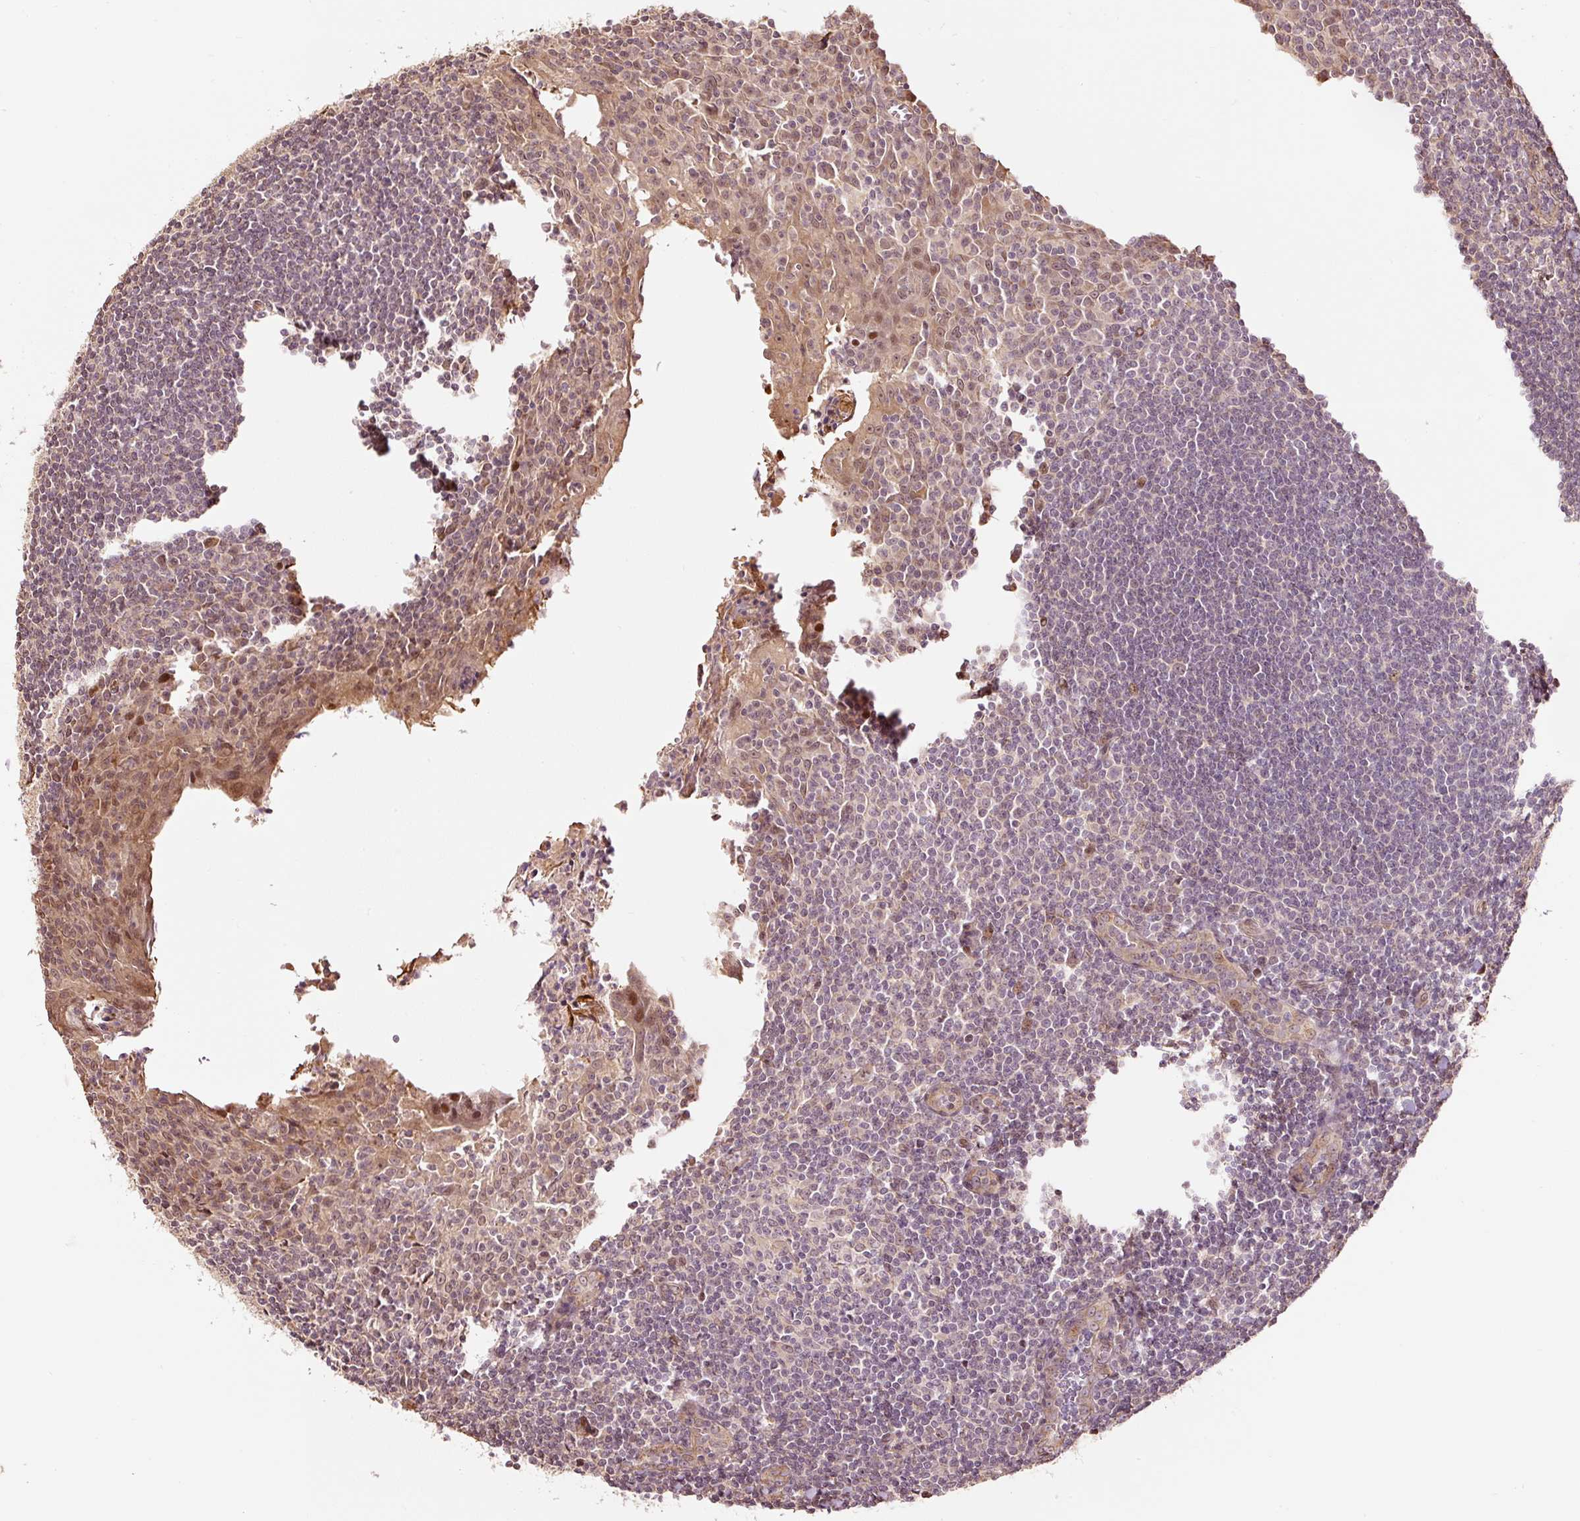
{"staining": {"intensity": "negative", "quantity": "none", "location": "none"}, "tissue": "tonsil", "cell_type": "Germinal center cells", "image_type": "normal", "snomed": [{"axis": "morphology", "description": "Normal tissue, NOS"}, {"axis": "topography", "description": "Tonsil"}], "caption": "This is a micrograph of immunohistochemistry (IHC) staining of normal tonsil, which shows no positivity in germinal center cells. (DAB immunohistochemistry (IHC), high magnification).", "gene": "ETF1", "patient": {"sex": "male", "age": 27}}